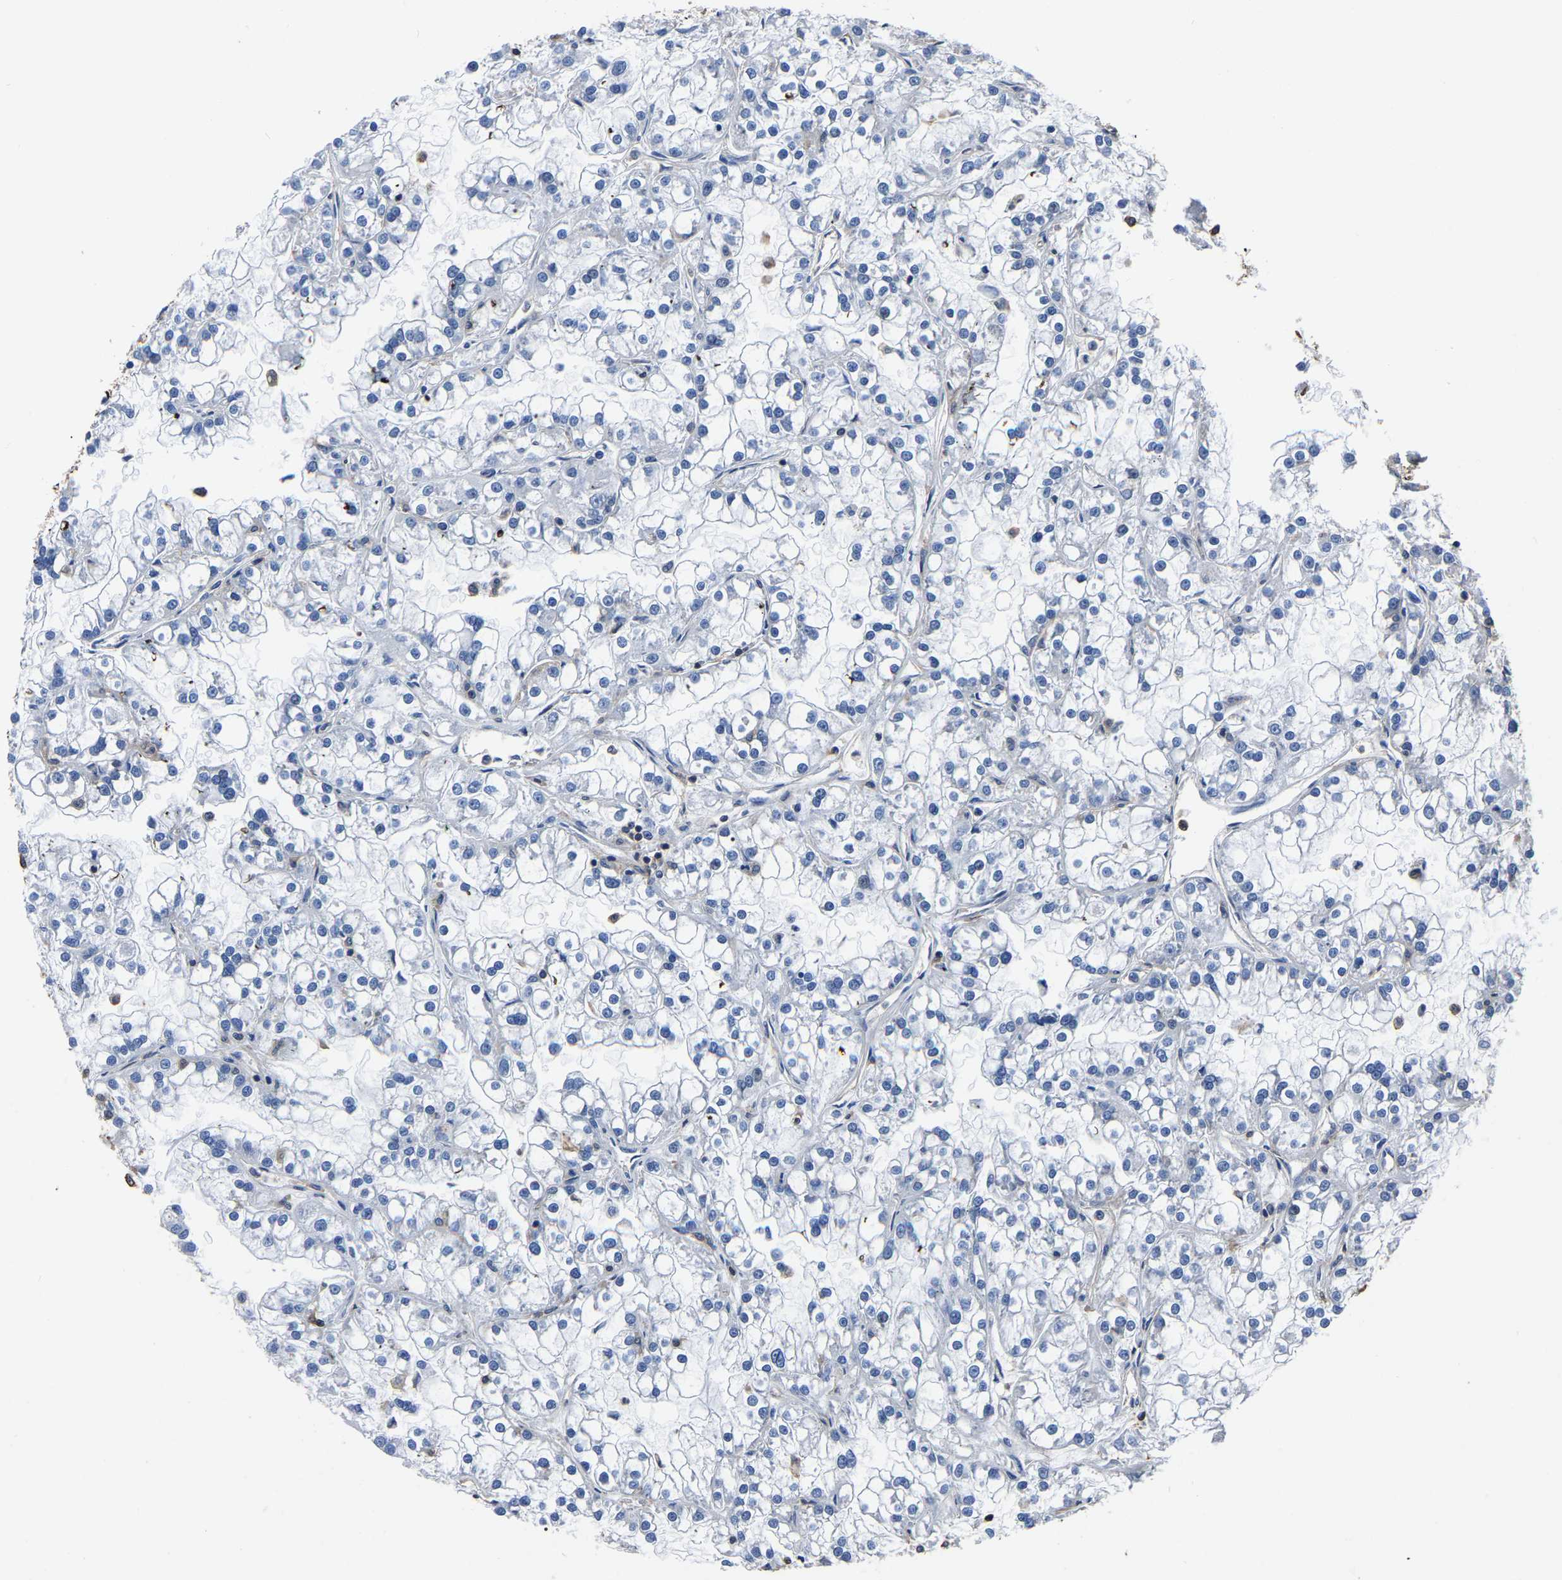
{"staining": {"intensity": "negative", "quantity": "none", "location": "none"}, "tissue": "renal cancer", "cell_type": "Tumor cells", "image_type": "cancer", "snomed": [{"axis": "morphology", "description": "Adenocarcinoma, NOS"}, {"axis": "topography", "description": "Kidney"}], "caption": "DAB immunohistochemical staining of renal adenocarcinoma exhibits no significant staining in tumor cells. (DAB (3,3'-diaminobenzidine) immunohistochemistry with hematoxylin counter stain).", "gene": "ARMT1", "patient": {"sex": "female", "age": 52}}